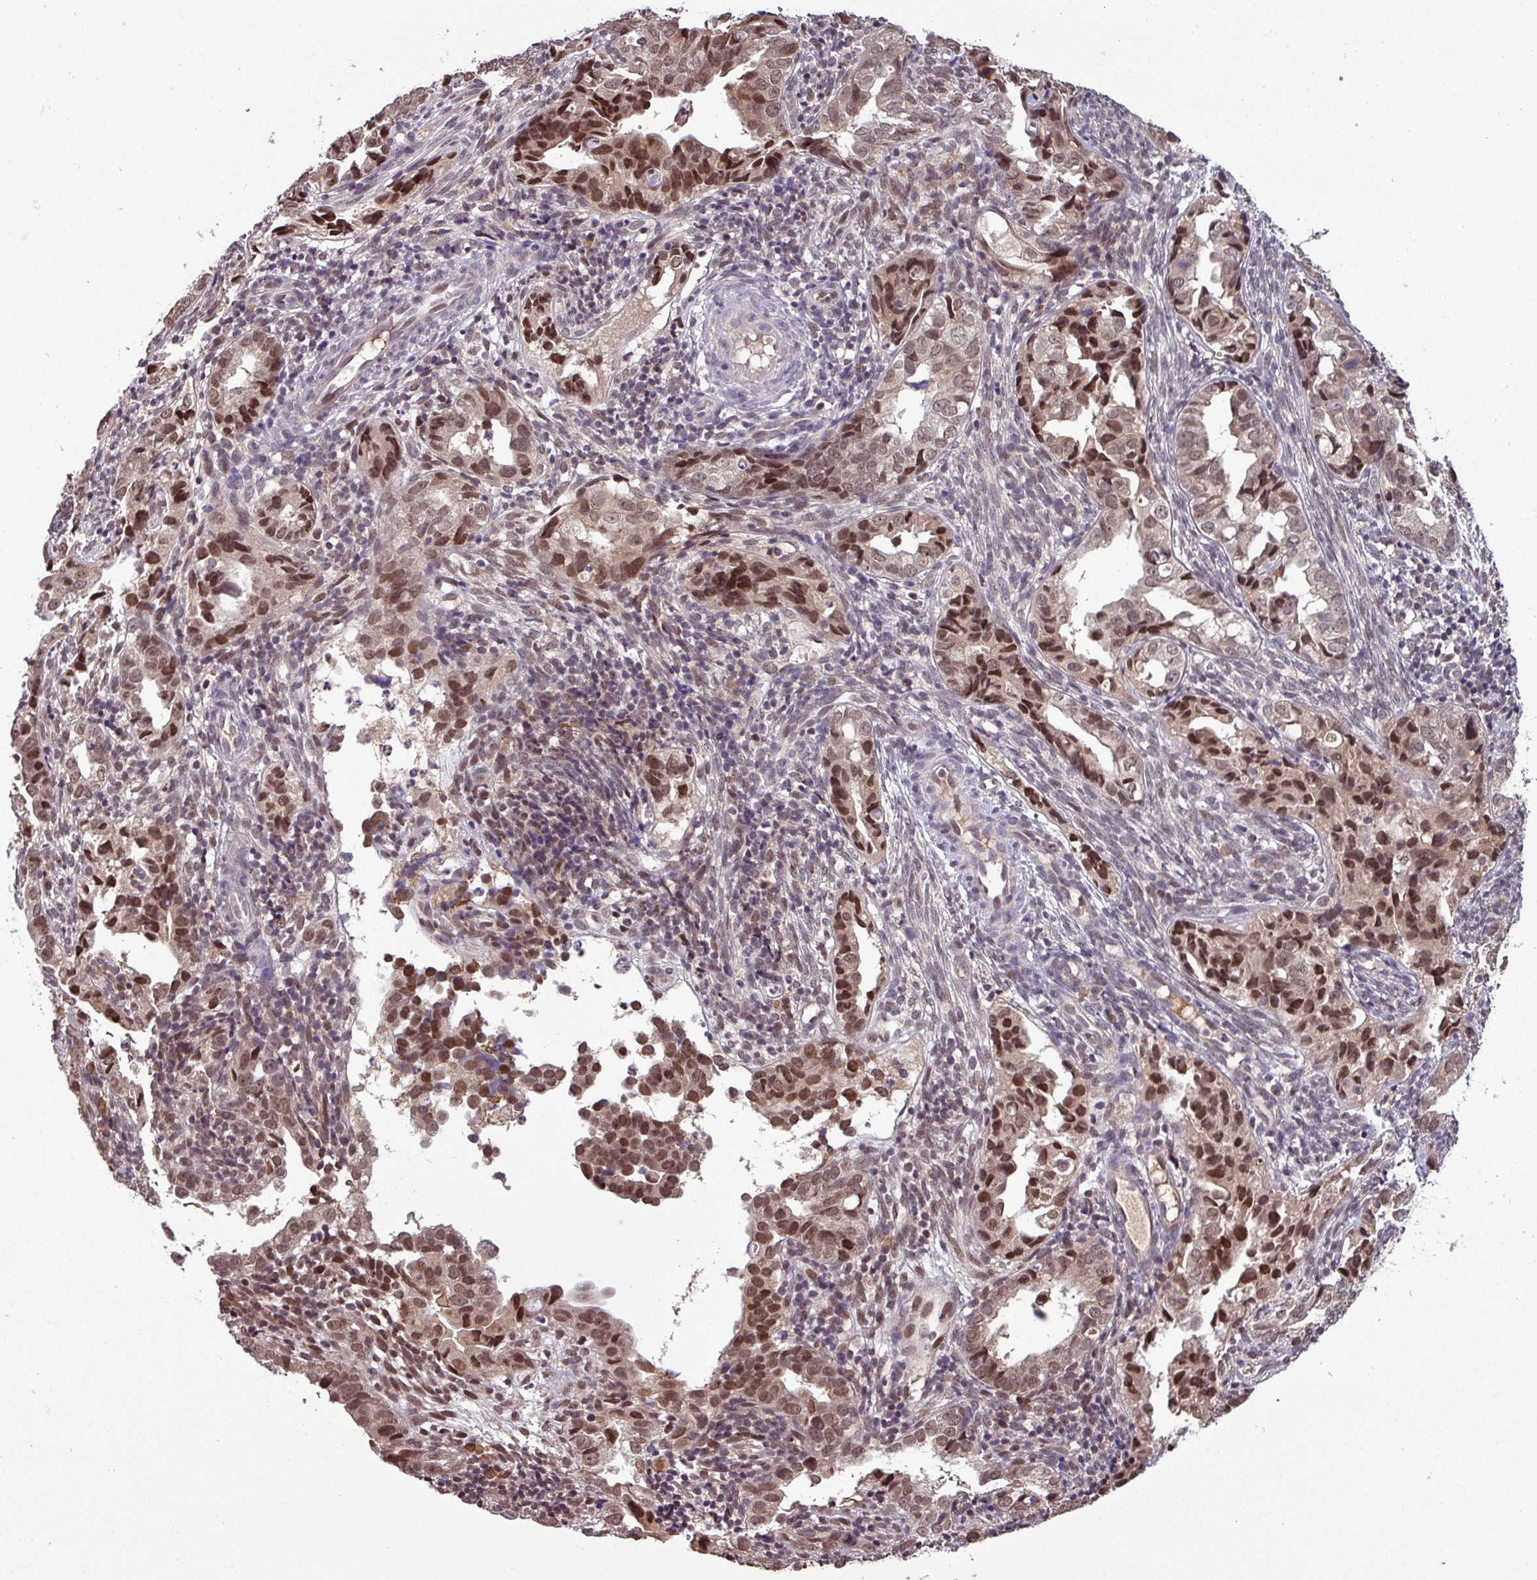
{"staining": {"intensity": "moderate", "quantity": ">75%", "location": "nuclear"}, "tissue": "endometrial cancer", "cell_type": "Tumor cells", "image_type": "cancer", "snomed": [{"axis": "morphology", "description": "Adenocarcinoma, NOS"}, {"axis": "topography", "description": "Endometrium"}], "caption": "Immunohistochemical staining of endometrial adenocarcinoma exhibits medium levels of moderate nuclear staining in about >75% of tumor cells.", "gene": "NOB1", "patient": {"sex": "female", "age": 57}}